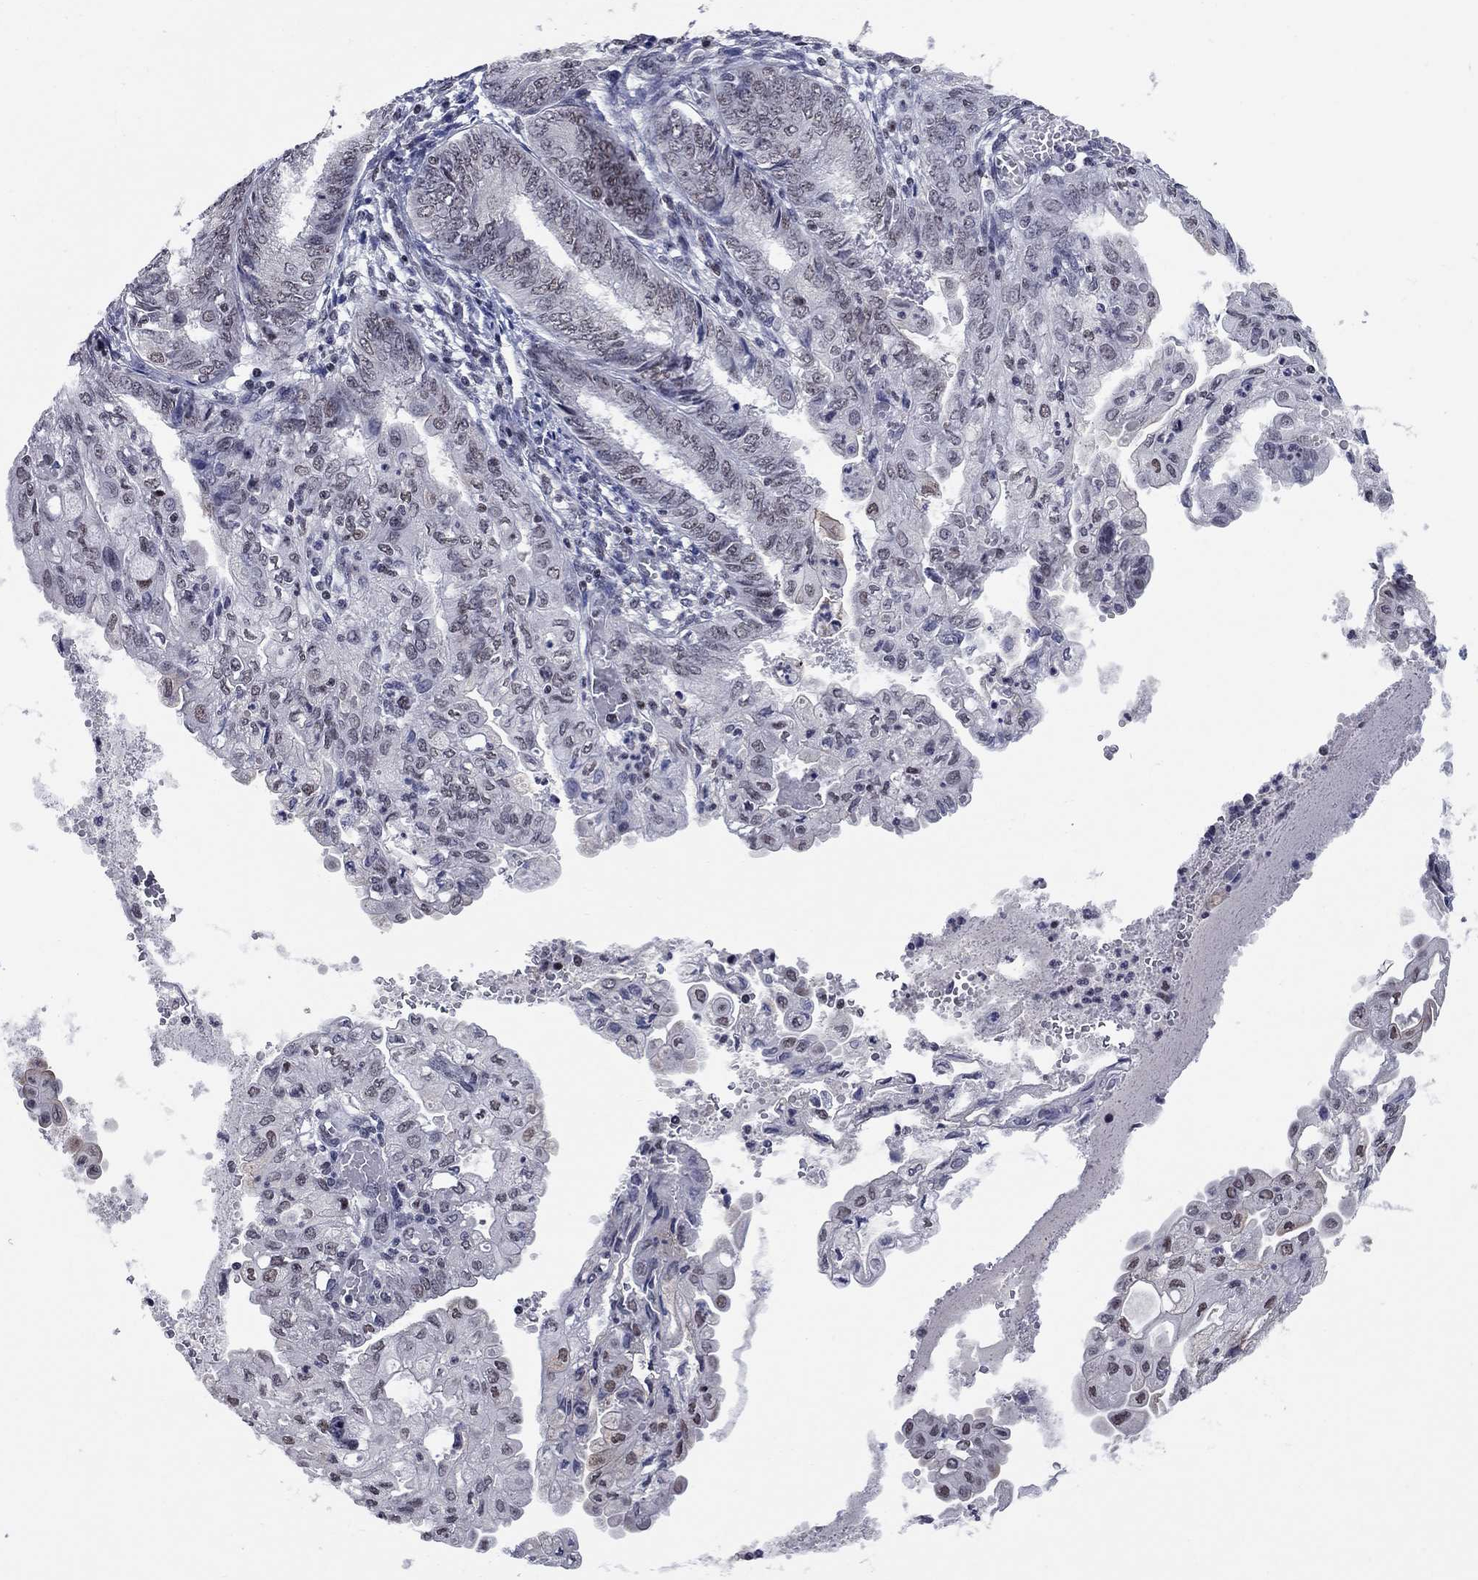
{"staining": {"intensity": "weak", "quantity": "<25%", "location": "nuclear"}, "tissue": "endometrial cancer", "cell_type": "Tumor cells", "image_type": "cancer", "snomed": [{"axis": "morphology", "description": "Adenocarcinoma, NOS"}, {"axis": "topography", "description": "Endometrium"}], "caption": "Immunohistochemistry histopathology image of adenocarcinoma (endometrial) stained for a protein (brown), which exhibits no expression in tumor cells.", "gene": "TAF9", "patient": {"sex": "female", "age": 68}}